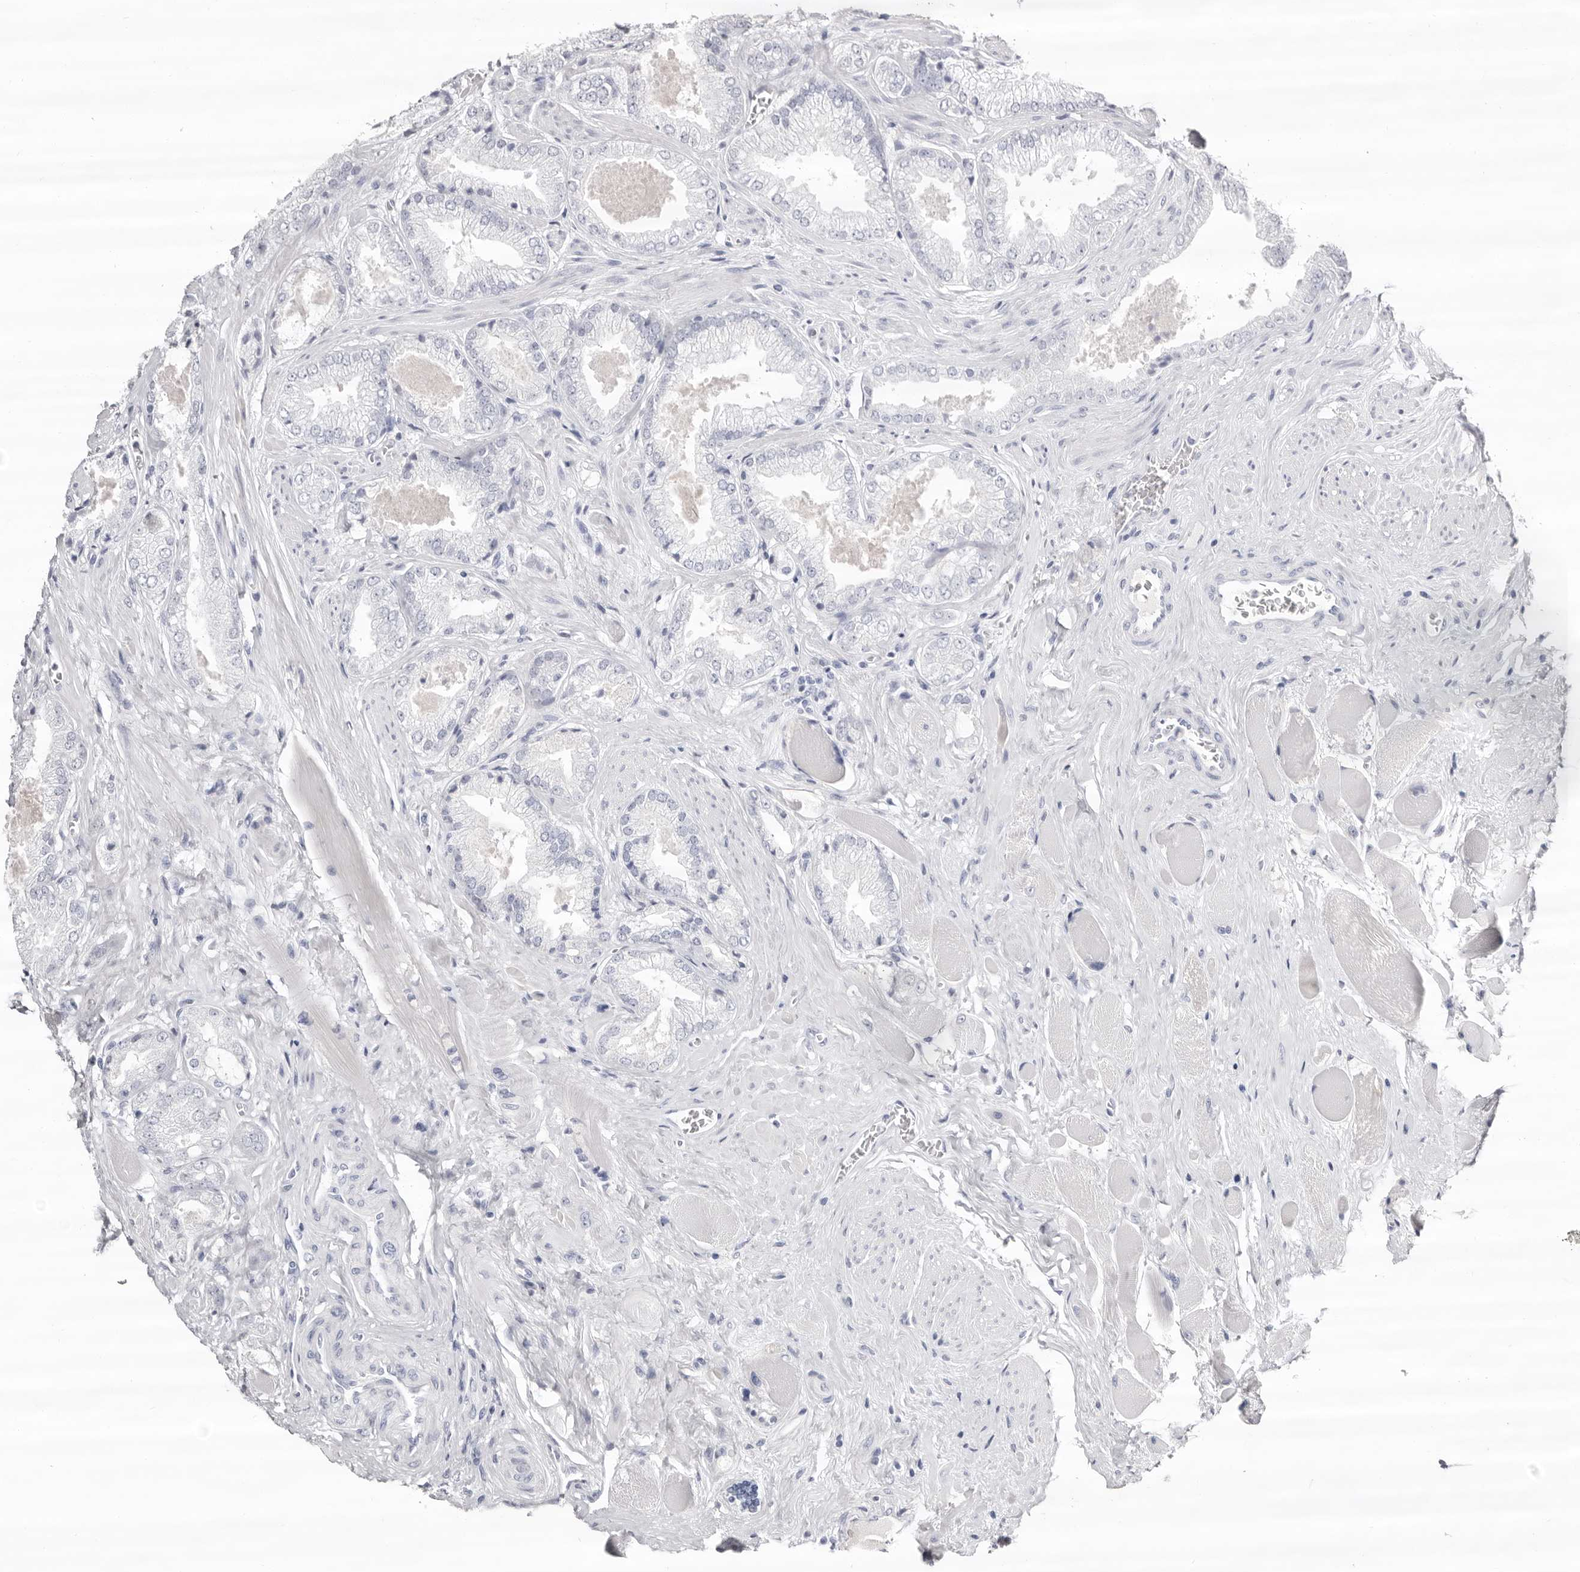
{"staining": {"intensity": "negative", "quantity": "none", "location": "none"}, "tissue": "prostate cancer", "cell_type": "Tumor cells", "image_type": "cancer", "snomed": [{"axis": "morphology", "description": "Adenocarcinoma, High grade"}, {"axis": "topography", "description": "Prostate"}], "caption": "There is no significant positivity in tumor cells of prostate cancer (high-grade adenocarcinoma).", "gene": "LPO", "patient": {"sex": "male", "age": 58}}